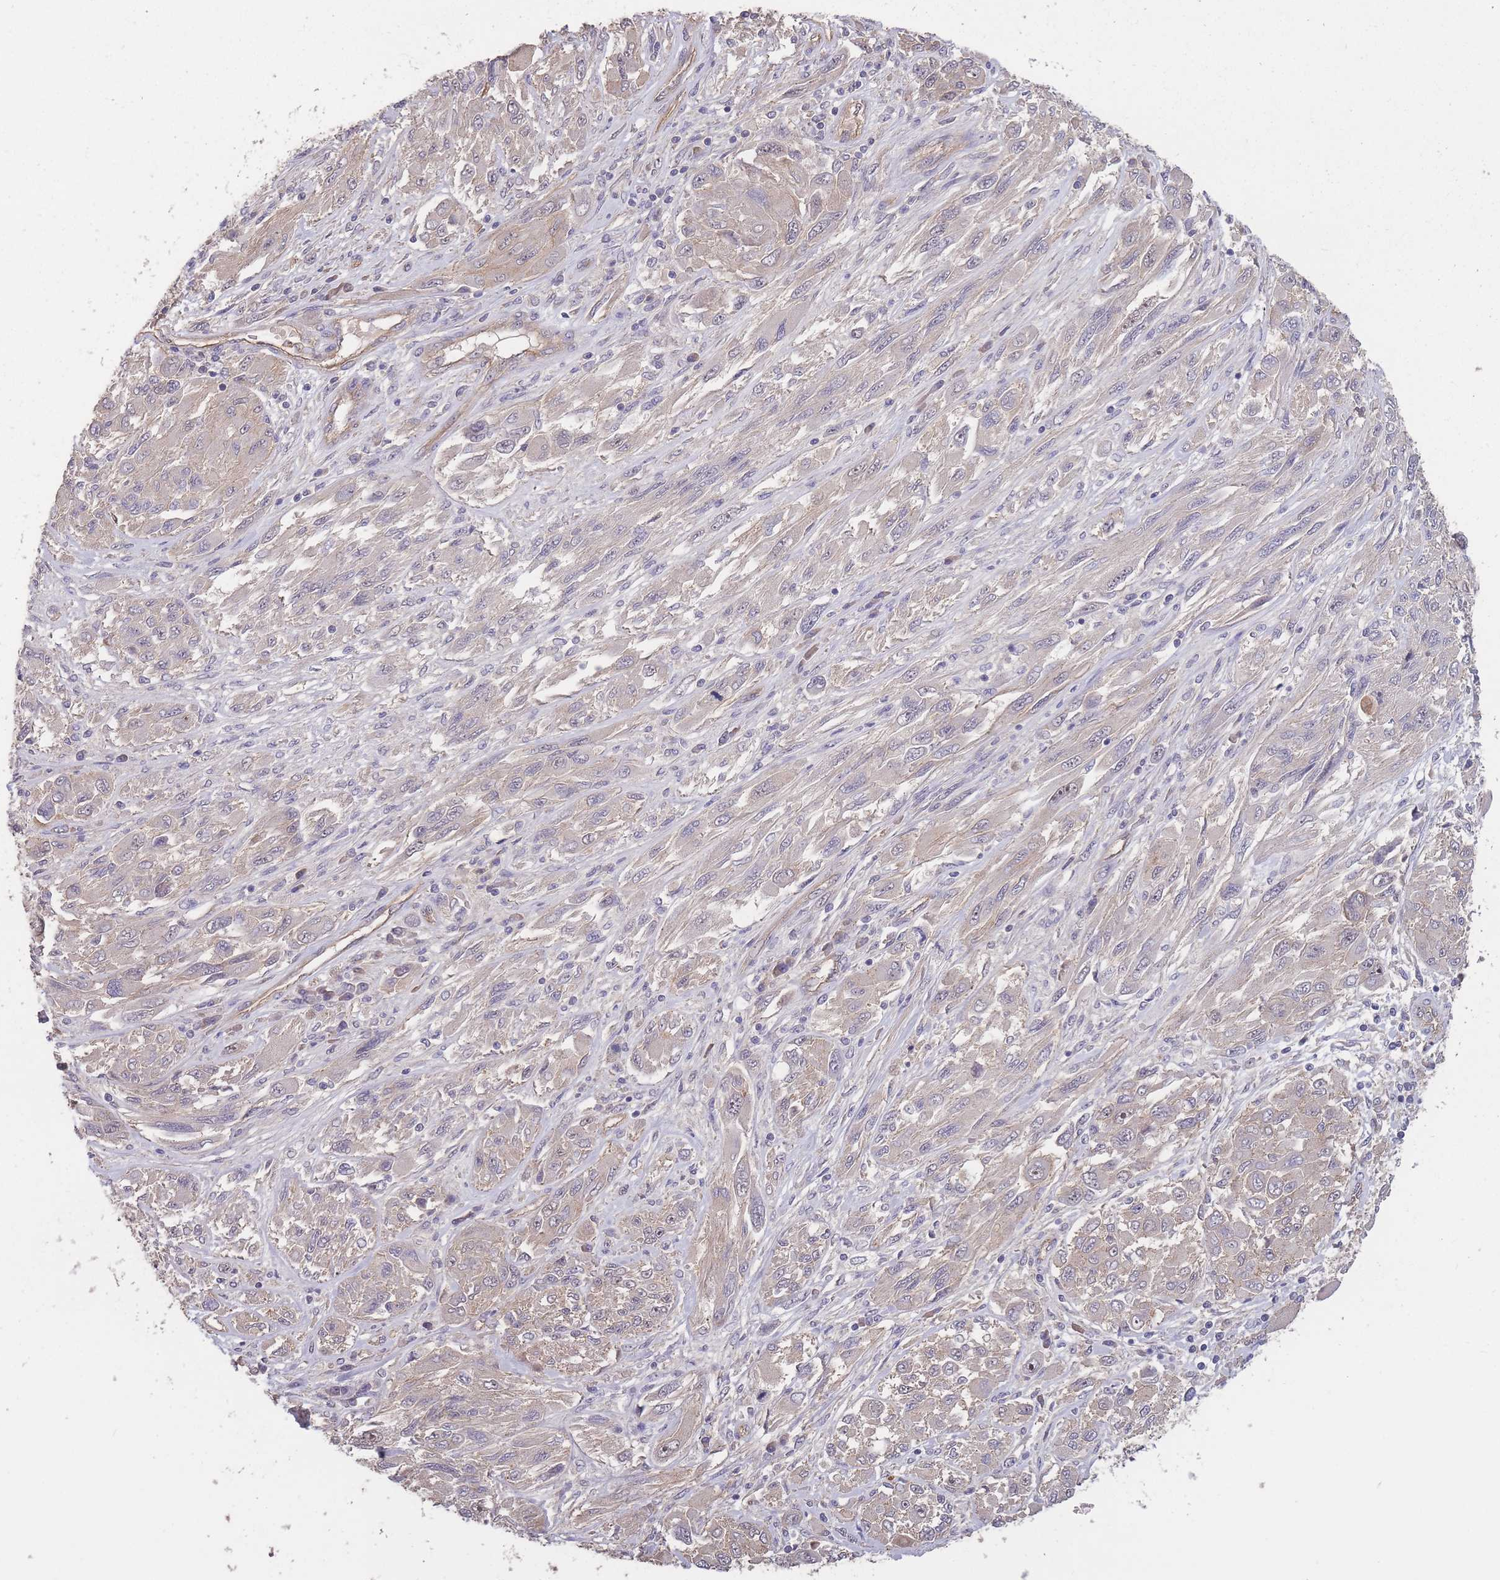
{"staining": {"intensity": "negative", "quantity": "none", "location": "none"}, "tissue": "melanoma", "cell_type": "Tumor cells", "image_type": "cancer", "snomed": [{"axis": "morphology", "description": "Malignant melanoma, NOS"}, {"axis": "topography", "description": "Skin"}], "caption": "The photomicrograph shows no significant expression in tumor cells of melanoma. (Immunohistochemistry, brightfield microscopy, high magnification).", "gene": "KIAA1755", "patient": {"sex": "female", "age": 91}}